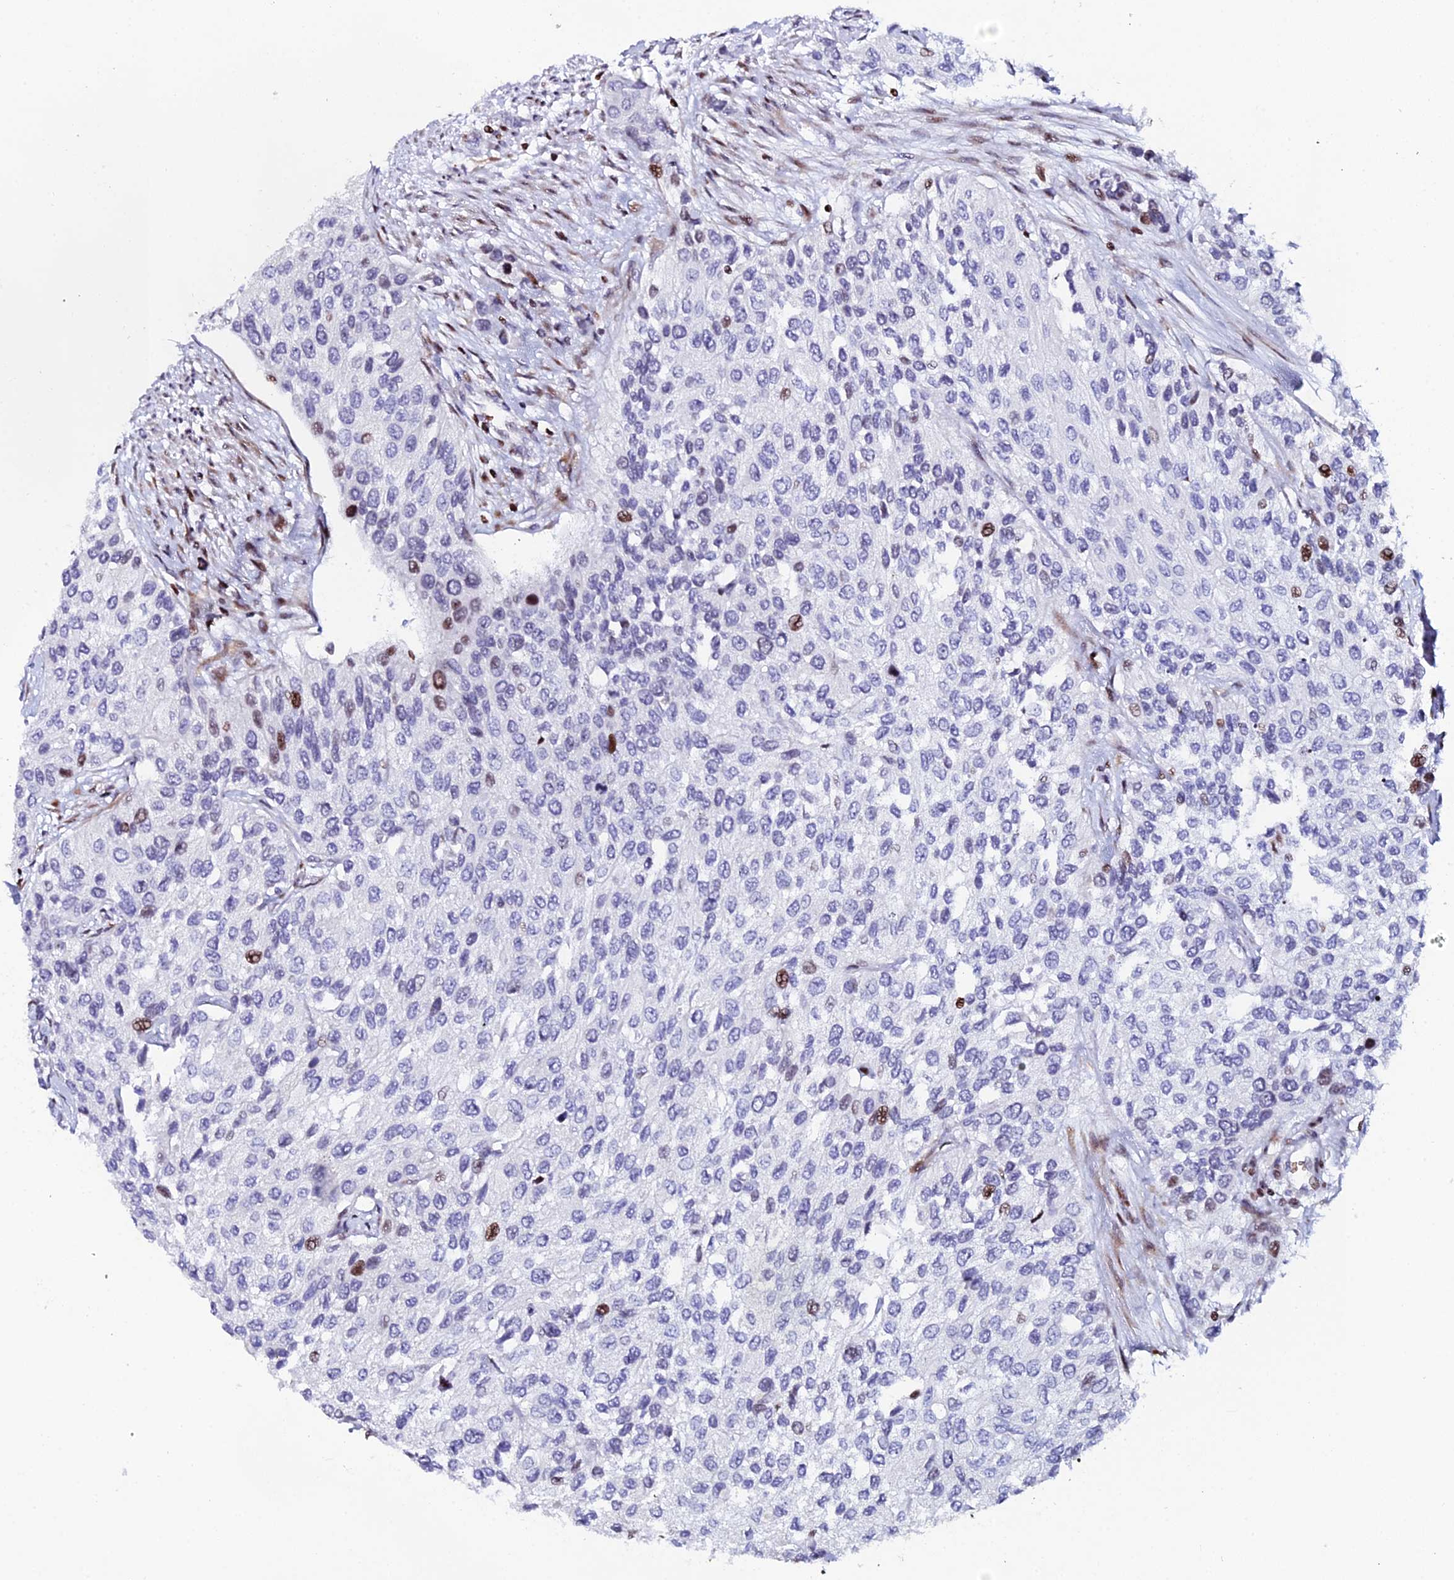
{"staining": {"intensity": "moderate", "quantity": "<25%", "location": "nuclear"}, "tissue": "urothelial cancer", "cell_type": "Tumor cells", "image_type": "cancer", "snomed": [{"axis": "morphology", "description": "Normal tissue, NOS"}, {"axis": "morphology", "description": "Urothelial carcinoma, High grade"}, {"axis": "topography", "description": "Vascular tissue"}, {"axis": "topography", "description": "Urinary bladder"}], "caption": "High-grade urothelial carcinoma was stained to show a protein in brown. There is low levels of moderate nuclear positivity in approximately <25% of tumor cells.", "gene": "MYNN", "patient": {"sex": "female", "age": 56}}